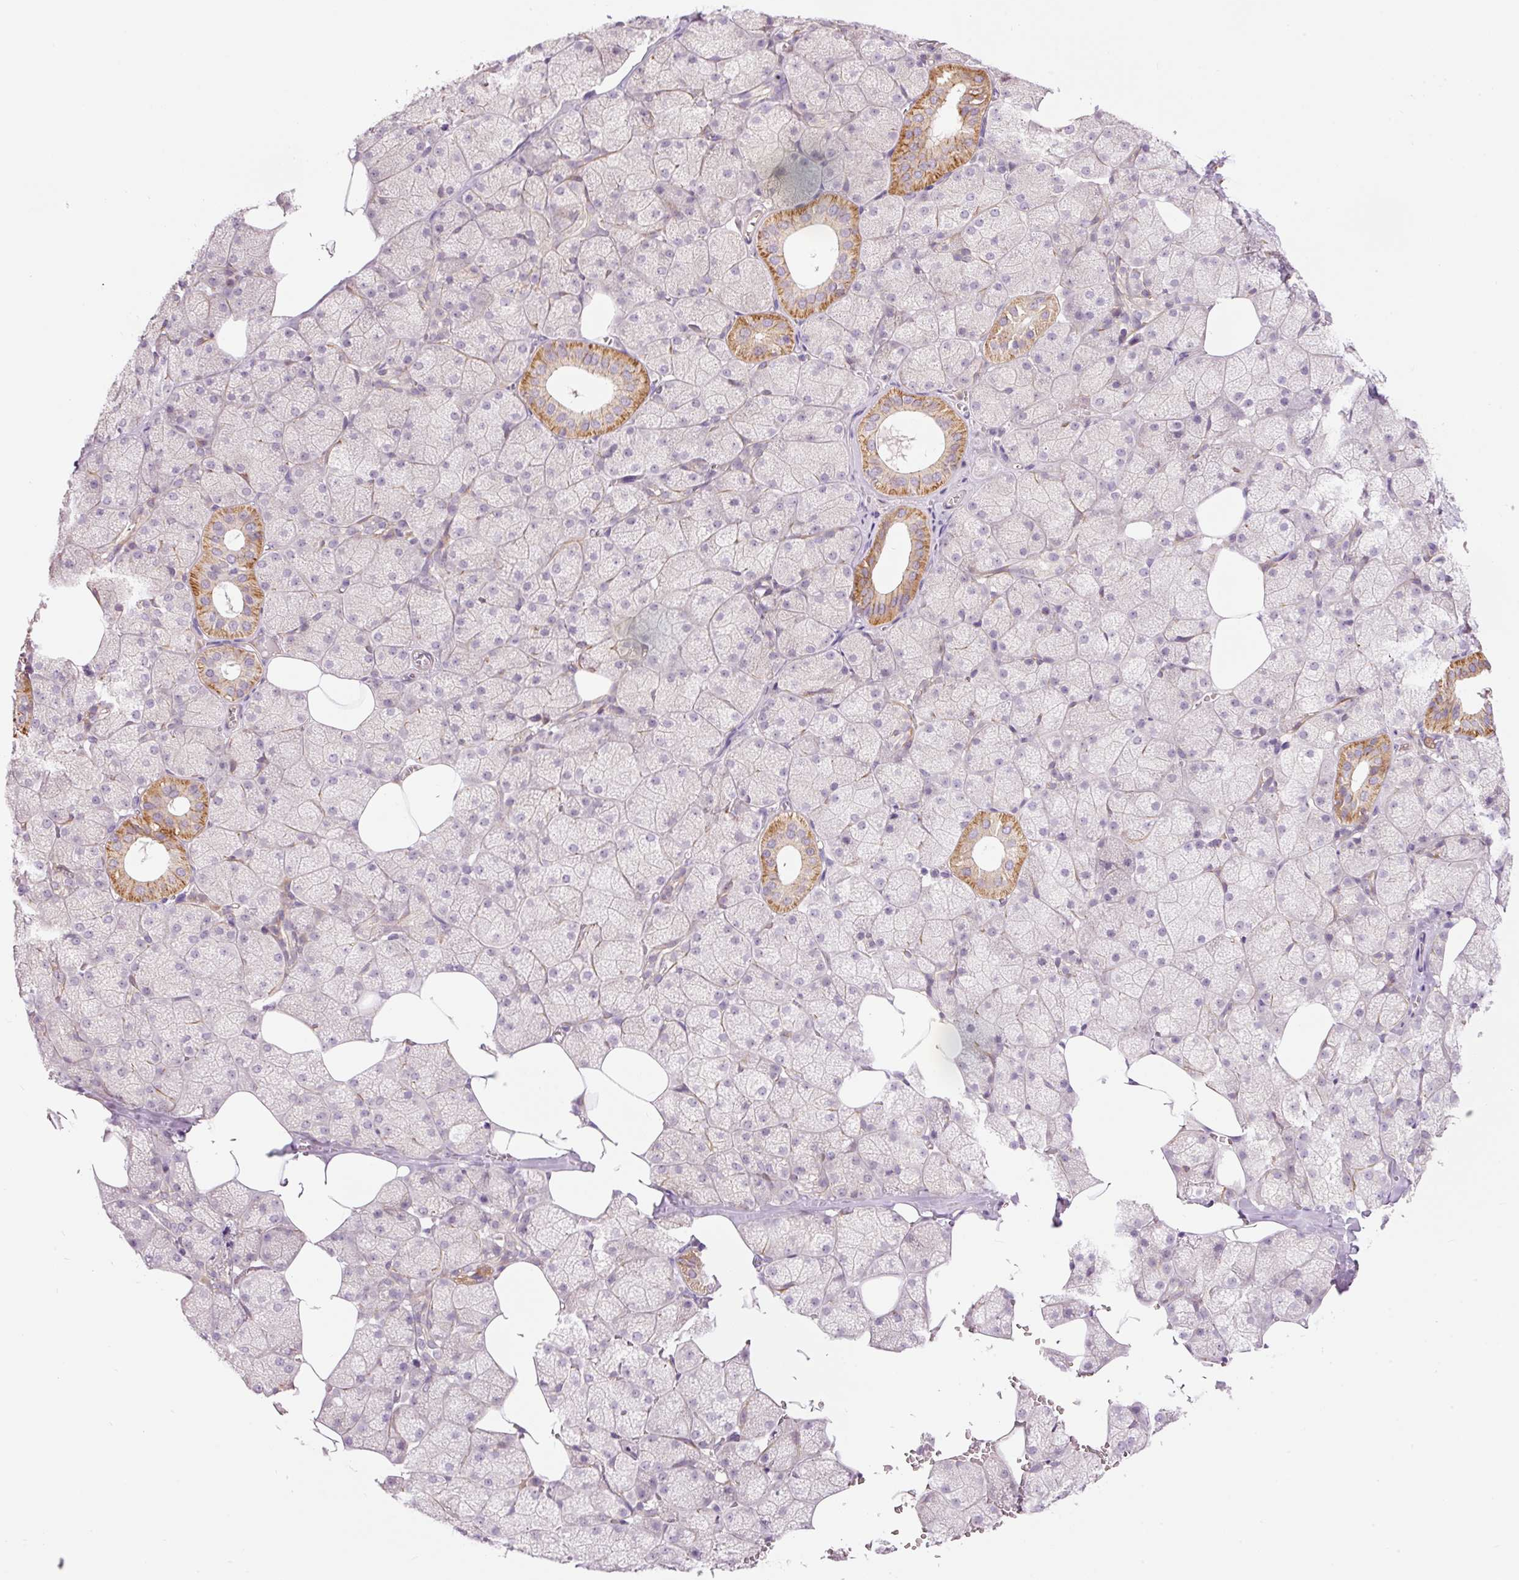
{"staining": {"intensity": "strong", "quantity": "<25%", "location": "cytoplasmic/membranous"}, "tissue": "salivary gland", "cell_type": "Glandular cells", "image_type": "normal", "snomed": [{"axis": "morphology", "description": "Normal tissue, NOS"}, {"axis": "topography", "description": "Salivary gland"}, {"axis": "topography", "description": "Peripheral nerve tissue"}], "caption": "A brown stain labels strong cytoplasmic/membranous positivity of a protein in glandular cells of unremarkable salivary gland. Using DAB (brown) and hematoxylin (blue) stains, captured at high magnification using brightfield microscopy.", "gene": "SLC29A3", "patient": {"sex": "male", "age": 38}}